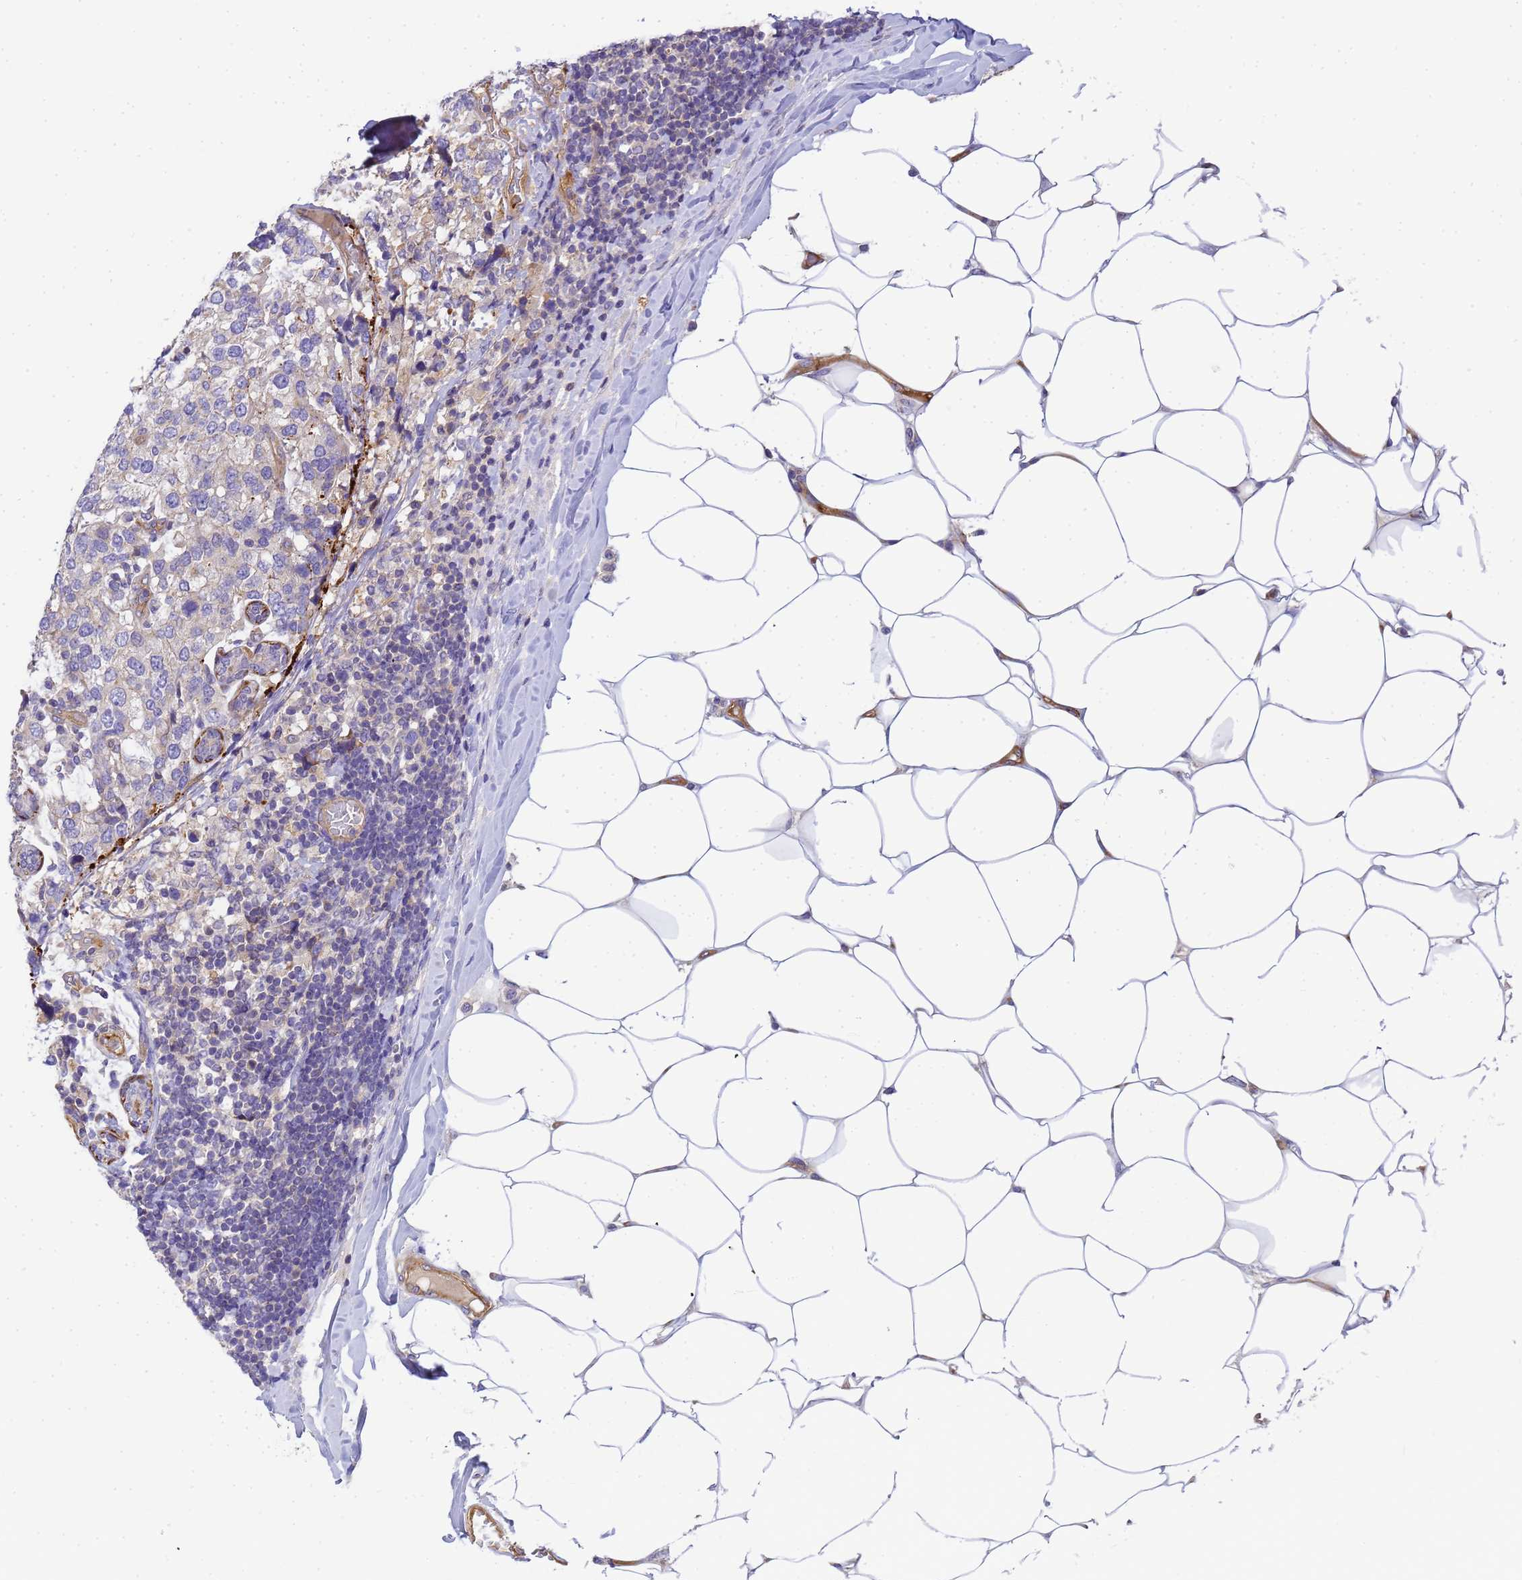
{"staining": {"intensity": "negative", "quantity": "none", "location": "none"}, "tissue": "breast cancer", "cell_type": "Tumor cells", "image_type": "cancer", "snomed": [{"axis": "morphology", "description": "Lobular carcinoma"}, {"axis": "topography", "description": "Breast"}], "caption": "There is no significant expression in tumor cells of breast lobular carcinoma. Nuclei are stained in blue.", "gene": "MYL12A", "patient": {"sex": "female", "age": 59}}